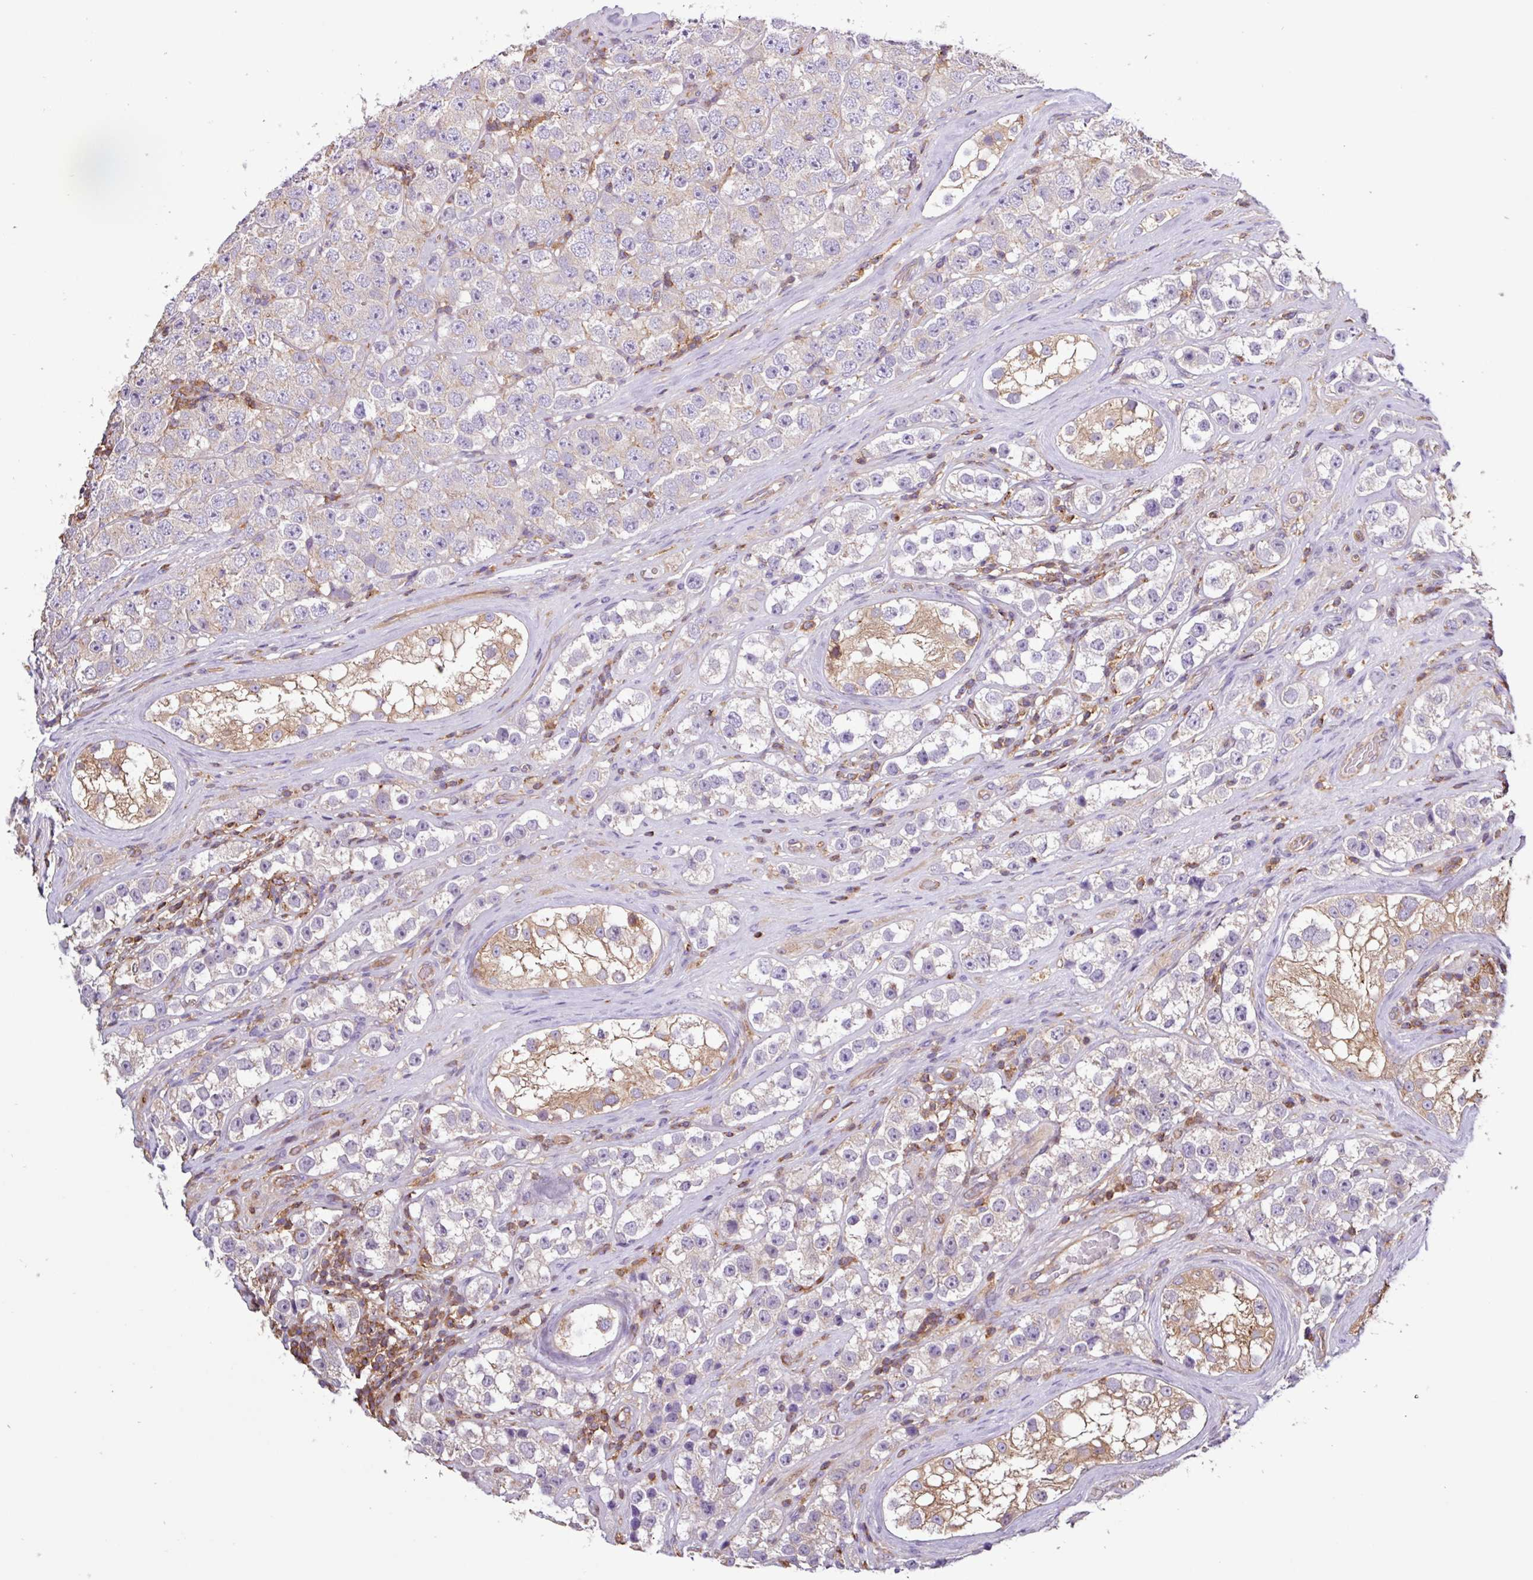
{"staining": {"intensity": "weak", "quantity": "25%-75%", "location": "cytoplasmic/membranous"}, "tissue": "testis cancer", "cell_type": "Tumor cells", "image_type": "cancer", "snomed": [{"axis": "morphology", "description": "Seminoma, NOS"}, {"axis": "topography", "description": "Testis"}], "caption": "An immunohistochemistry (IHC) histopathology image of tumor tissue is shown. Protein staining in brown highlights weak cytoplasmic/membranous positivity in testis cancer (seminoma) within tumor cells.", "gene": "ACTR3", "patient": {"sex": "male", "age": 28}}